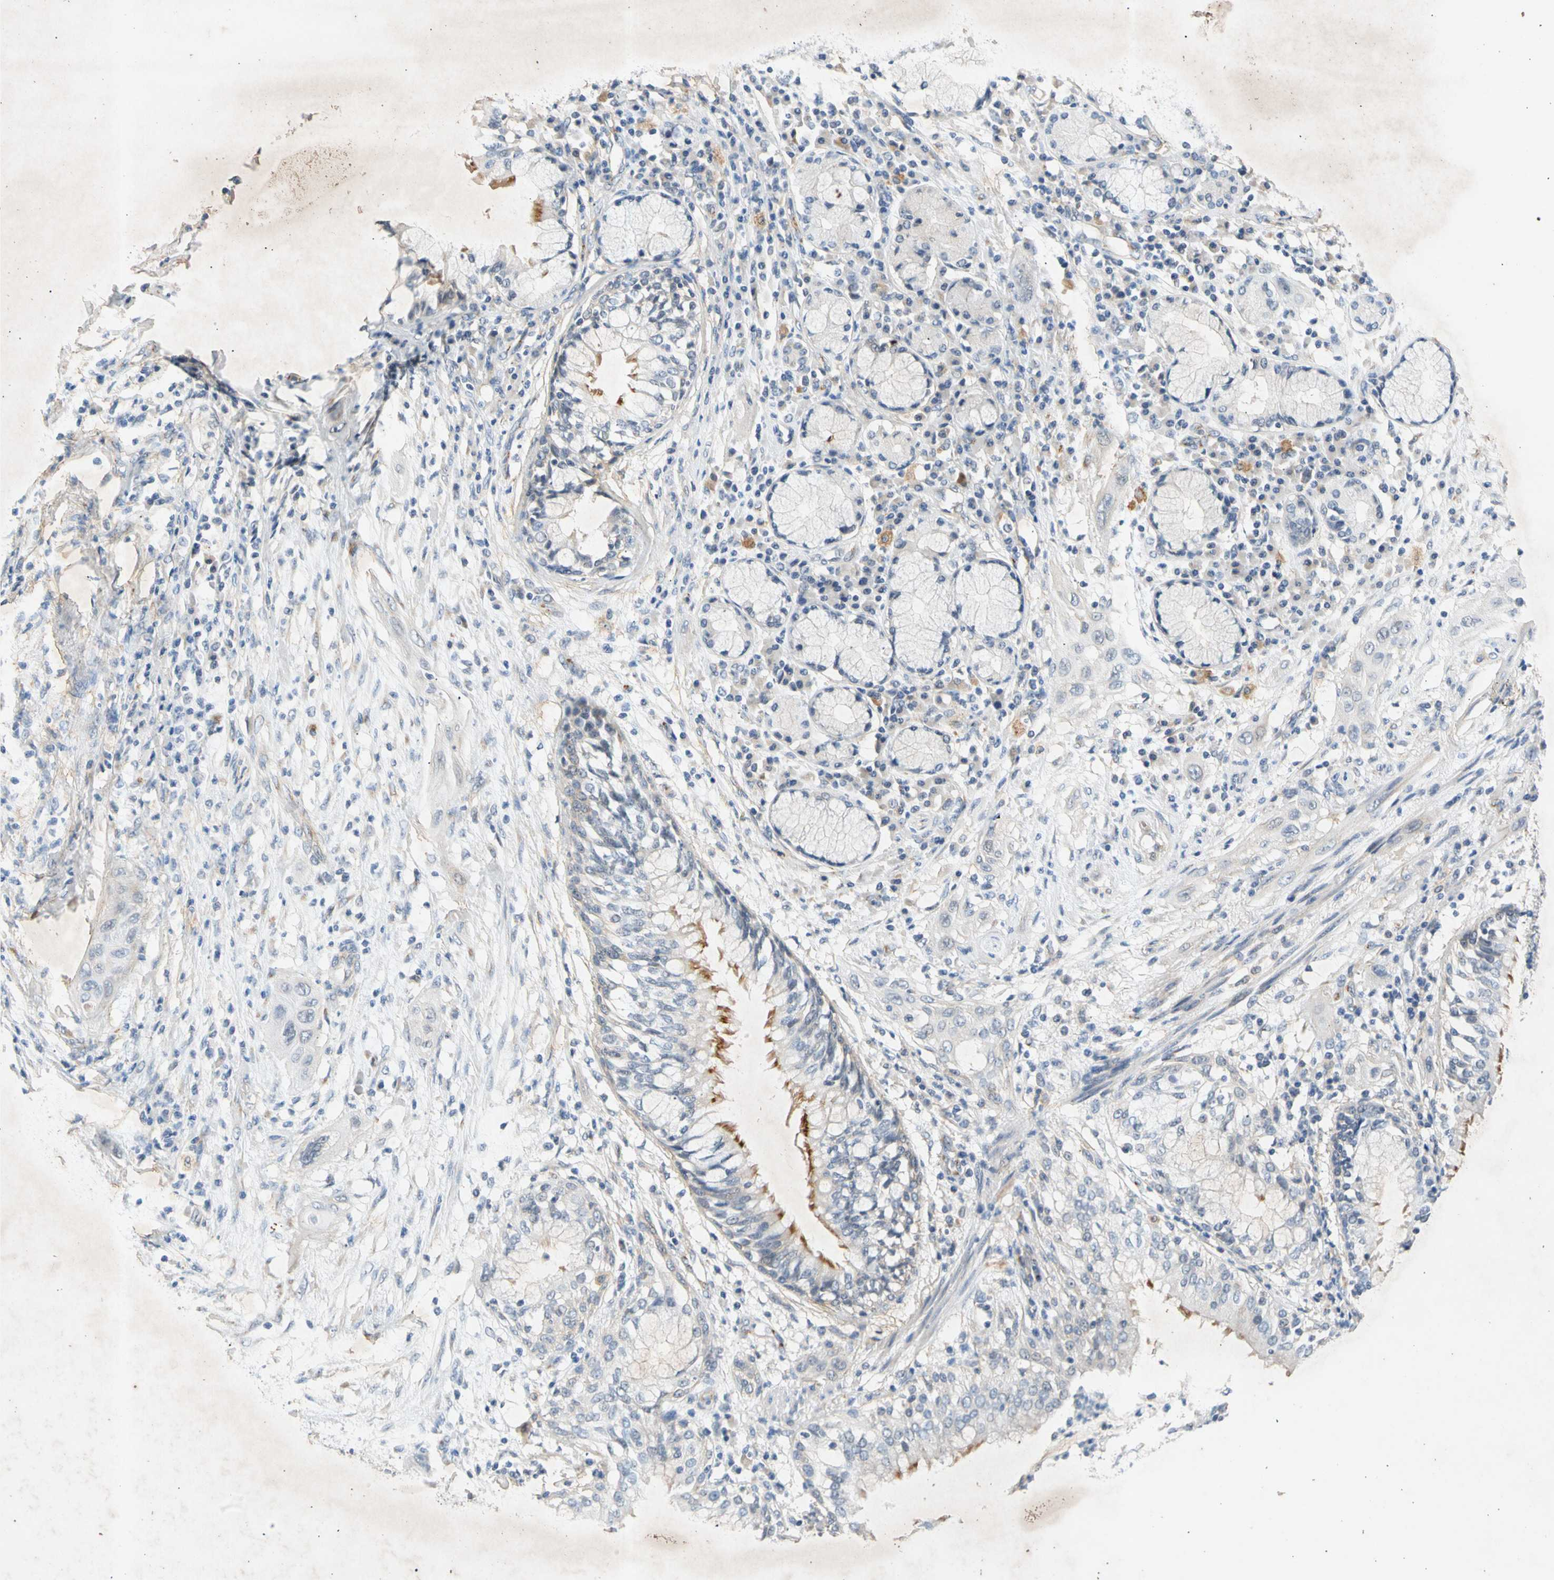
{"staining": {"intensity": "negative", "quantity": "none", "location": "none"}, "tissue": "lung cancer", "cell_type": "Tumor cells", "image_type": "cancer", "snomed": [{"axis": "morphology", "description": "Squamous cell carcinoma, NOS"}, {"axis": "topography", "description": "Lung"}], "caption": "This is a histopathology image of immunohistochemistry (IHC) staining of lung cancer (squamous cell carcinoma), which shows no staining in tumor cells.", "gene": "GASK1B", "patient": {"sex": "female", "age": 47}}